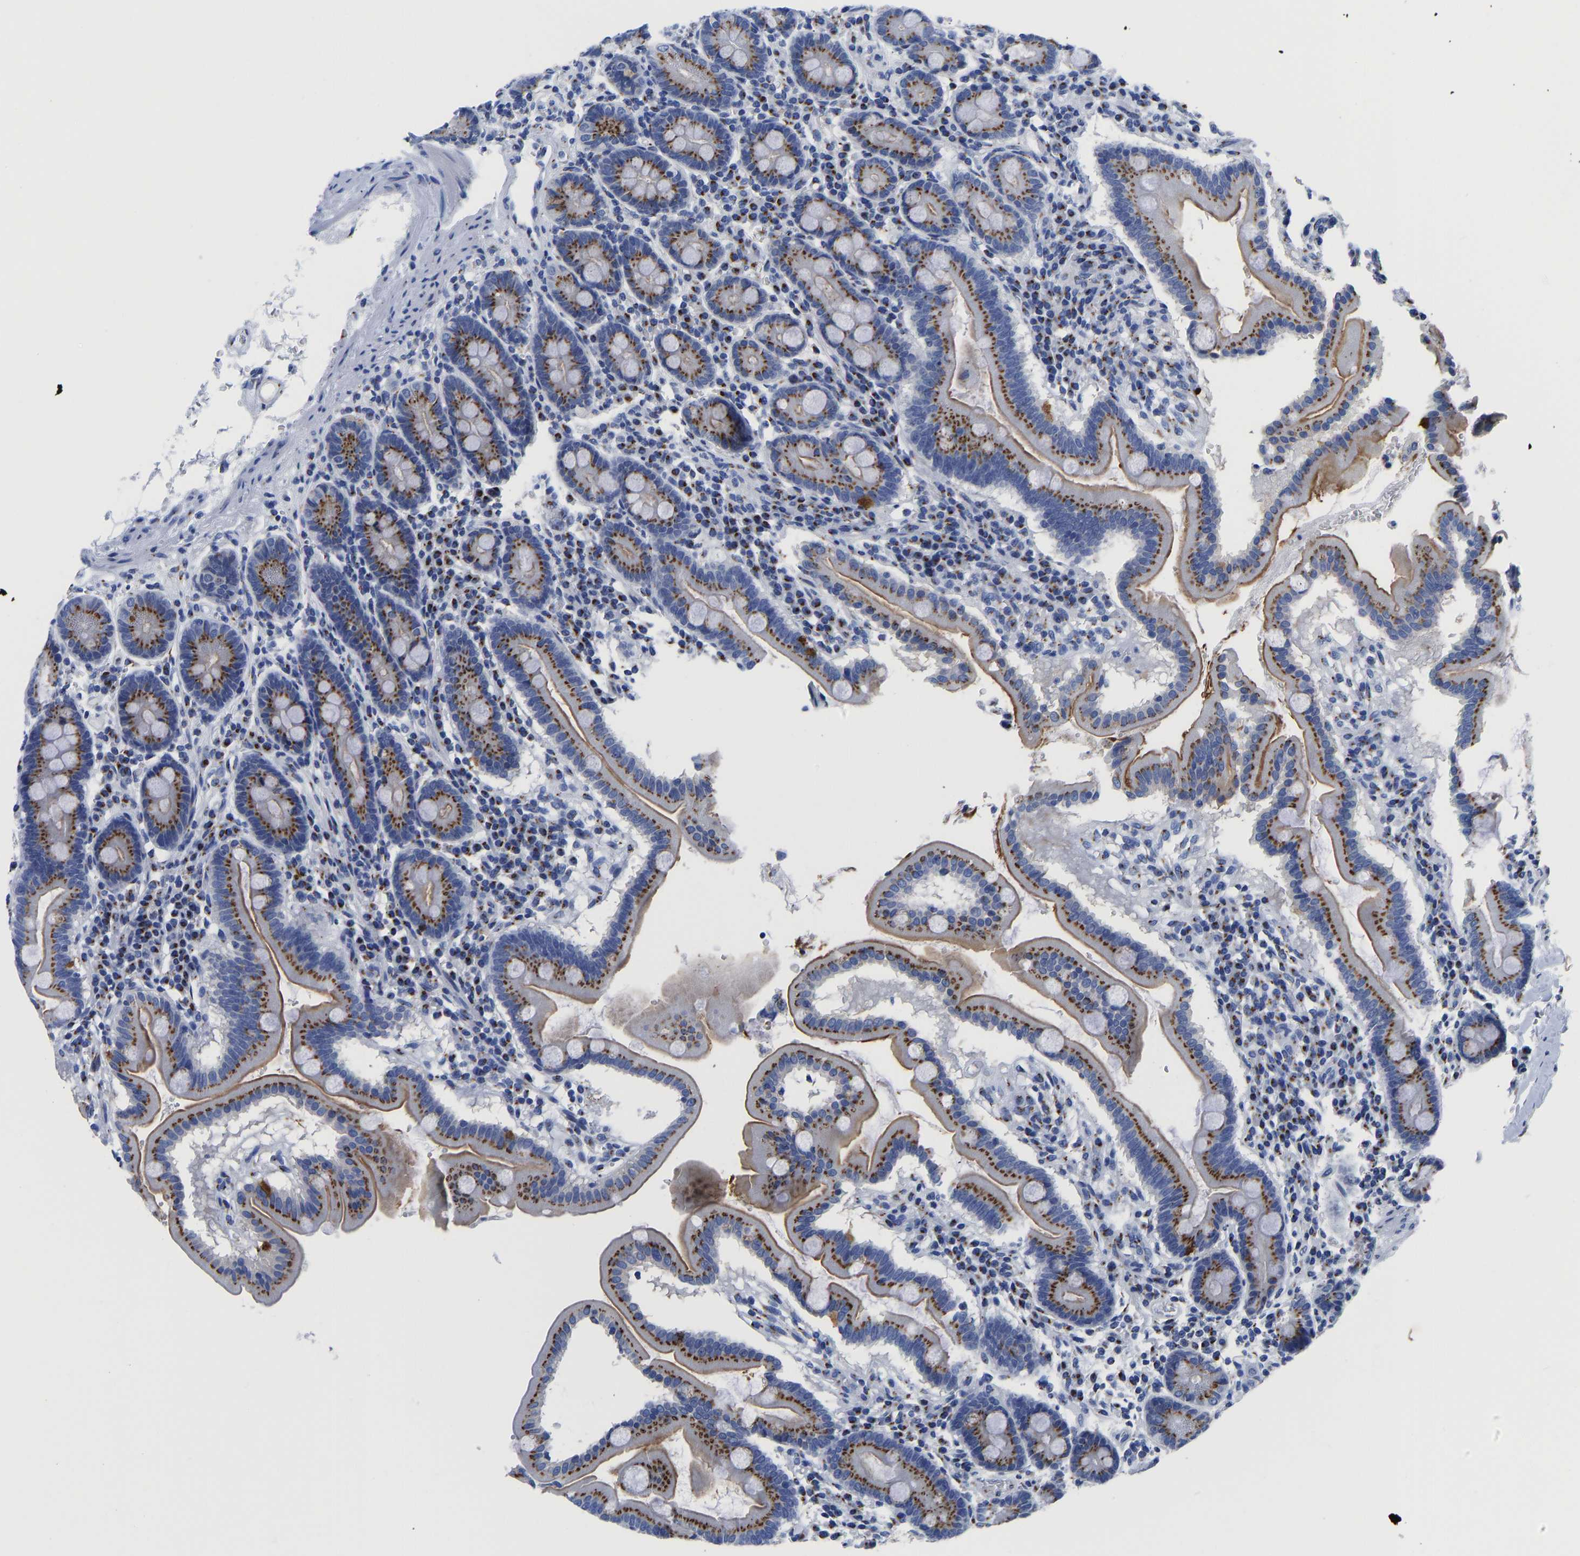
{"staining": {"intensity": "strong", "quantity": ">75%", "location": "cytoplasmic/membranous"}, "tissue": "duodenum", "cell_type": "Glandular cells", "image_type": "normal", "snomed": [{"axis": "morphology", "description": "Normal tissue, NOS"}, {"axis": "topography", "description": "Duodenum"}], "caption": "This photomicrograph reveals immunohistochemistry staining of normal human duodenum, with high strong cytoplasmic/membranous expression in about >75% of glandular cells.", "gene": "TMEM87A", "patient": {"sex": "male", "age": 50}}